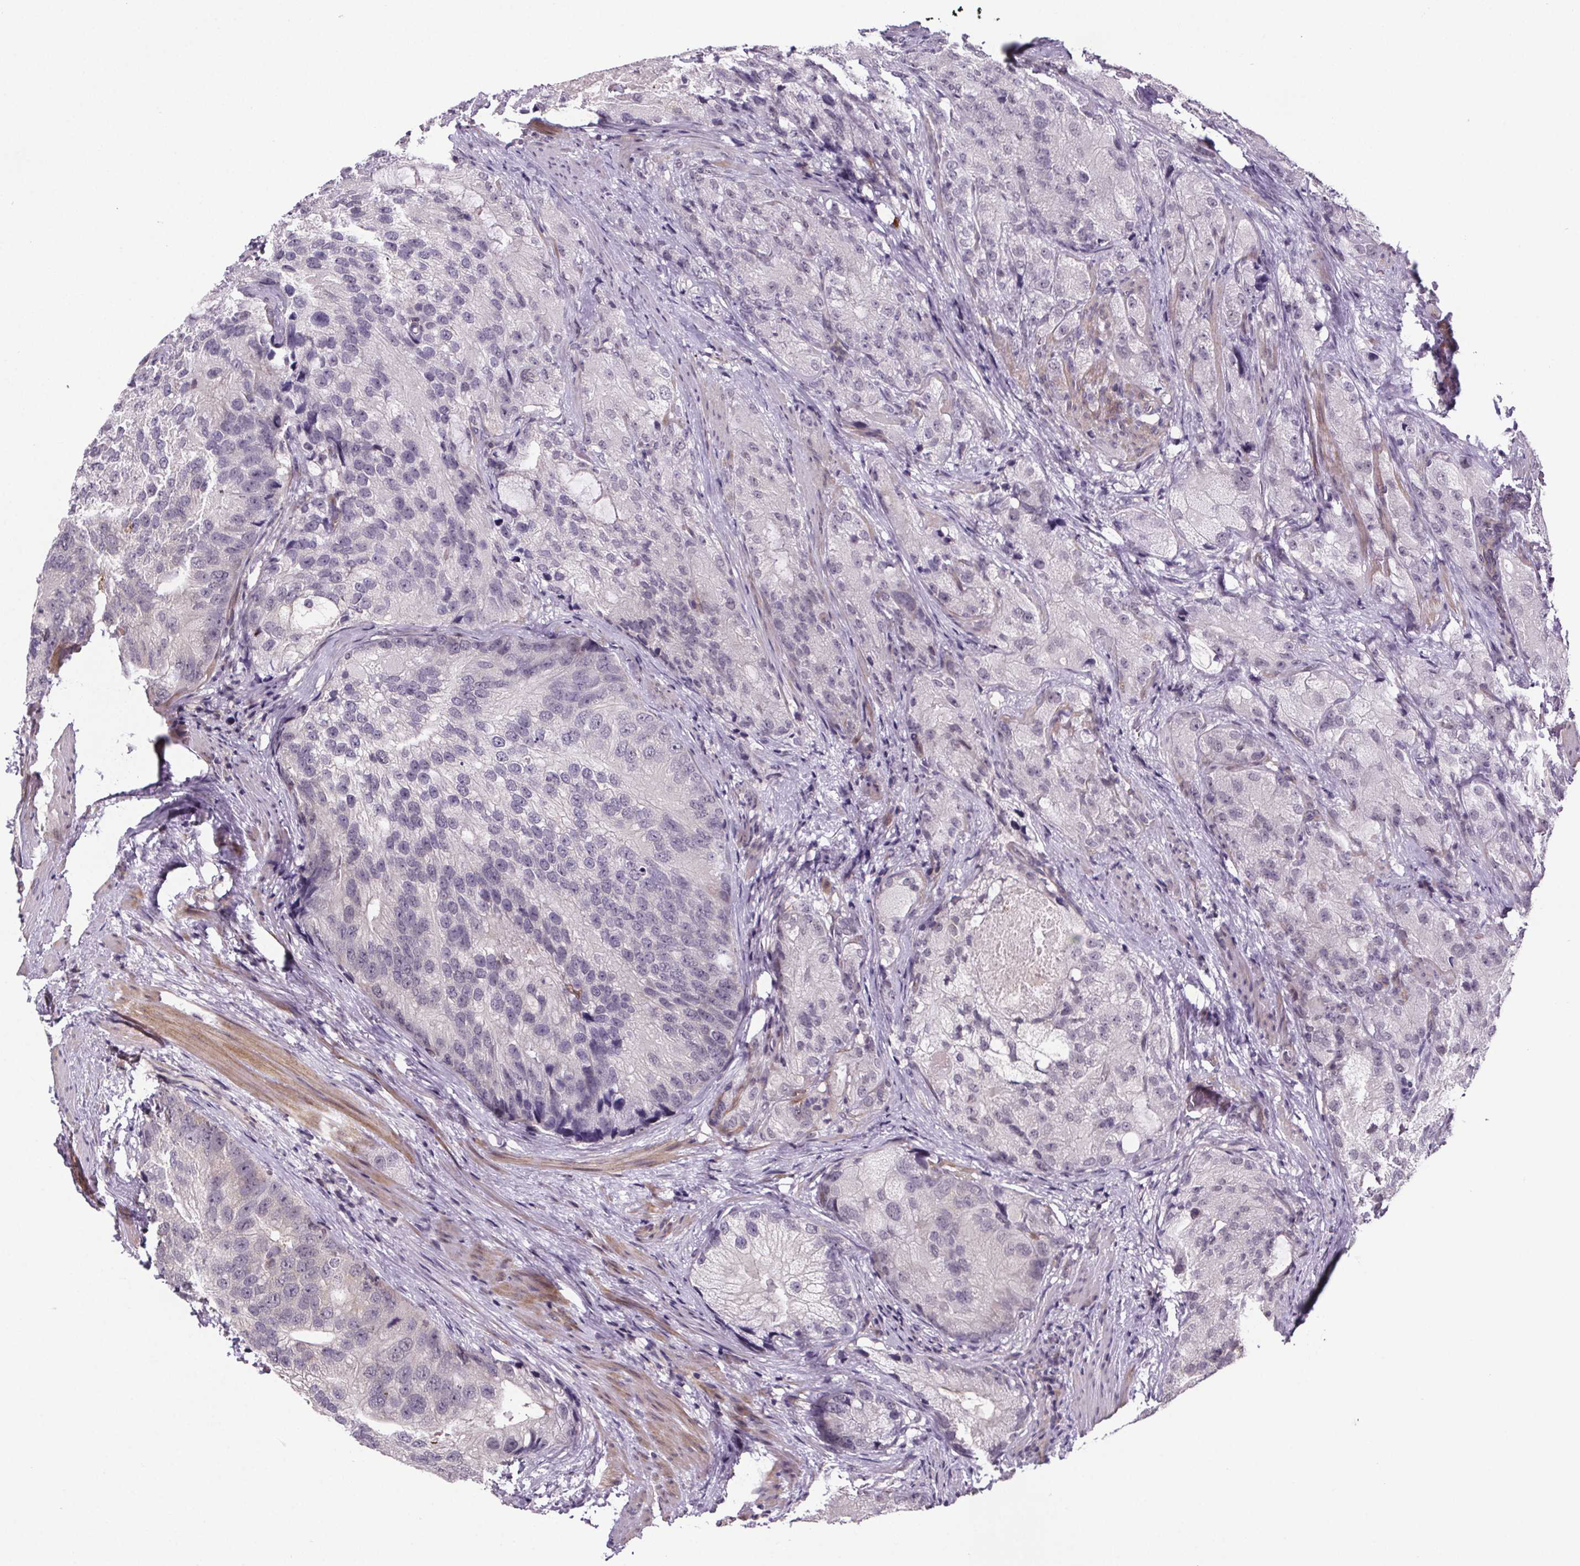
{"staining": {"intensity": "negative", "quantity": "none", "location": "none"}, "tissue": "prostate cancer", "cell_type": "Tumor cells", "image_type": "cancer", "snomed": [{"axis": "morphology", "description": "Adenocarcinoma, High grade"}, {"axis": "topography", "description": "Prostate"}], "caption": "Tumor cells show no significant expression in prostate cancer (high-grade adenocarcinoma). (DAB immunohistochemistry (IHC), high magnification).", "gene": "TTC12", "patient": {"sex": "male", "age": 70}}